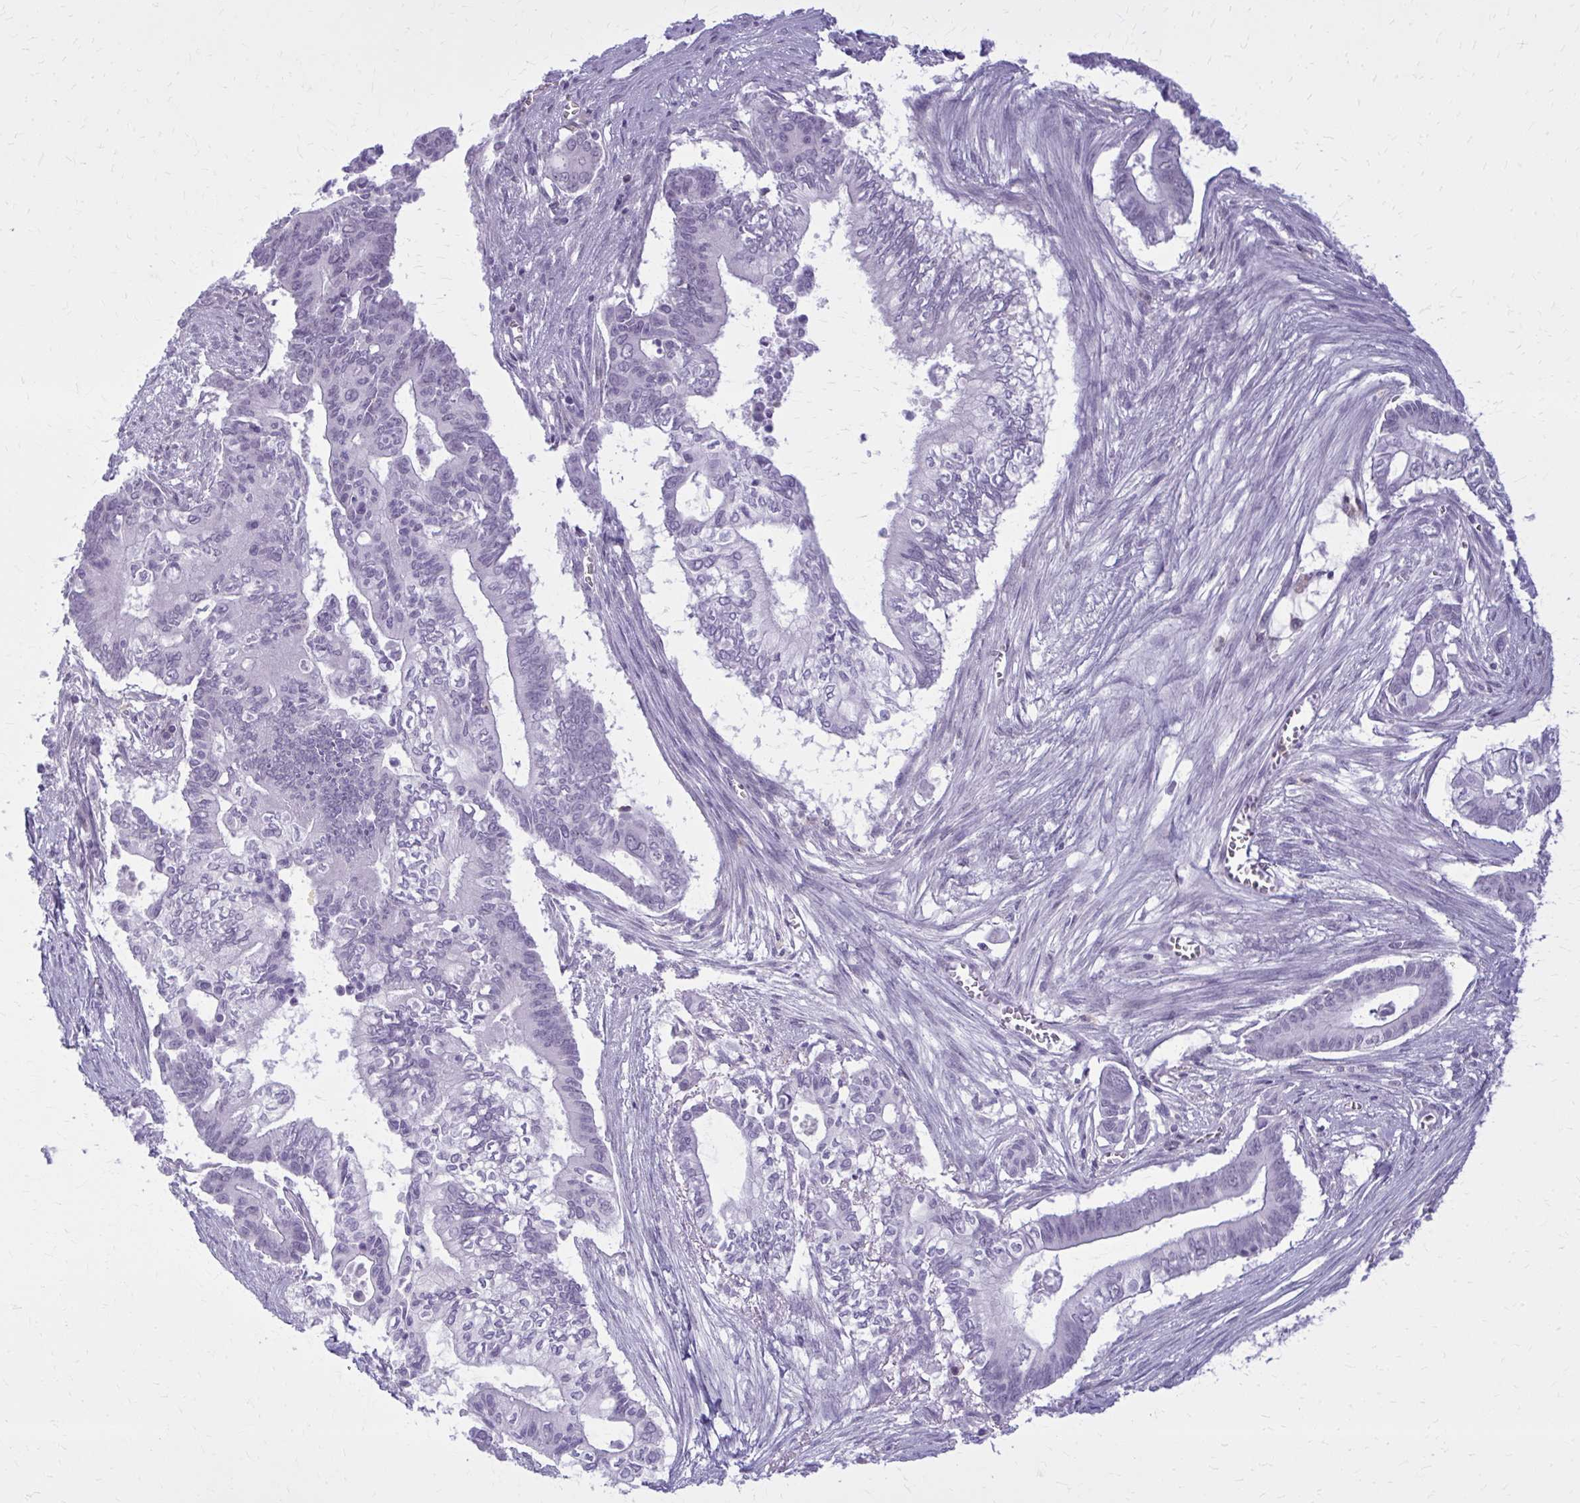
{"staining": {"intensity": "negative", "quantity": "none", "location": "none"}, "tissue": "pancreatic cancer", "cell_type": "Tumor cells", "image_type": "cancer", "snomed": [{"axis": "morphology", "description": "Adenocarcinoma, NOS"}, {"axis": "topography", "description": "Pancreas"}], "caption": "This is an immunohistochemistry (IHC) micrograph of pancreatic cancer (adenocarcinoma). There is no expression in tumor cells.", "gene": "CARD9", "patient": {"sex": "male", "age": 68}}